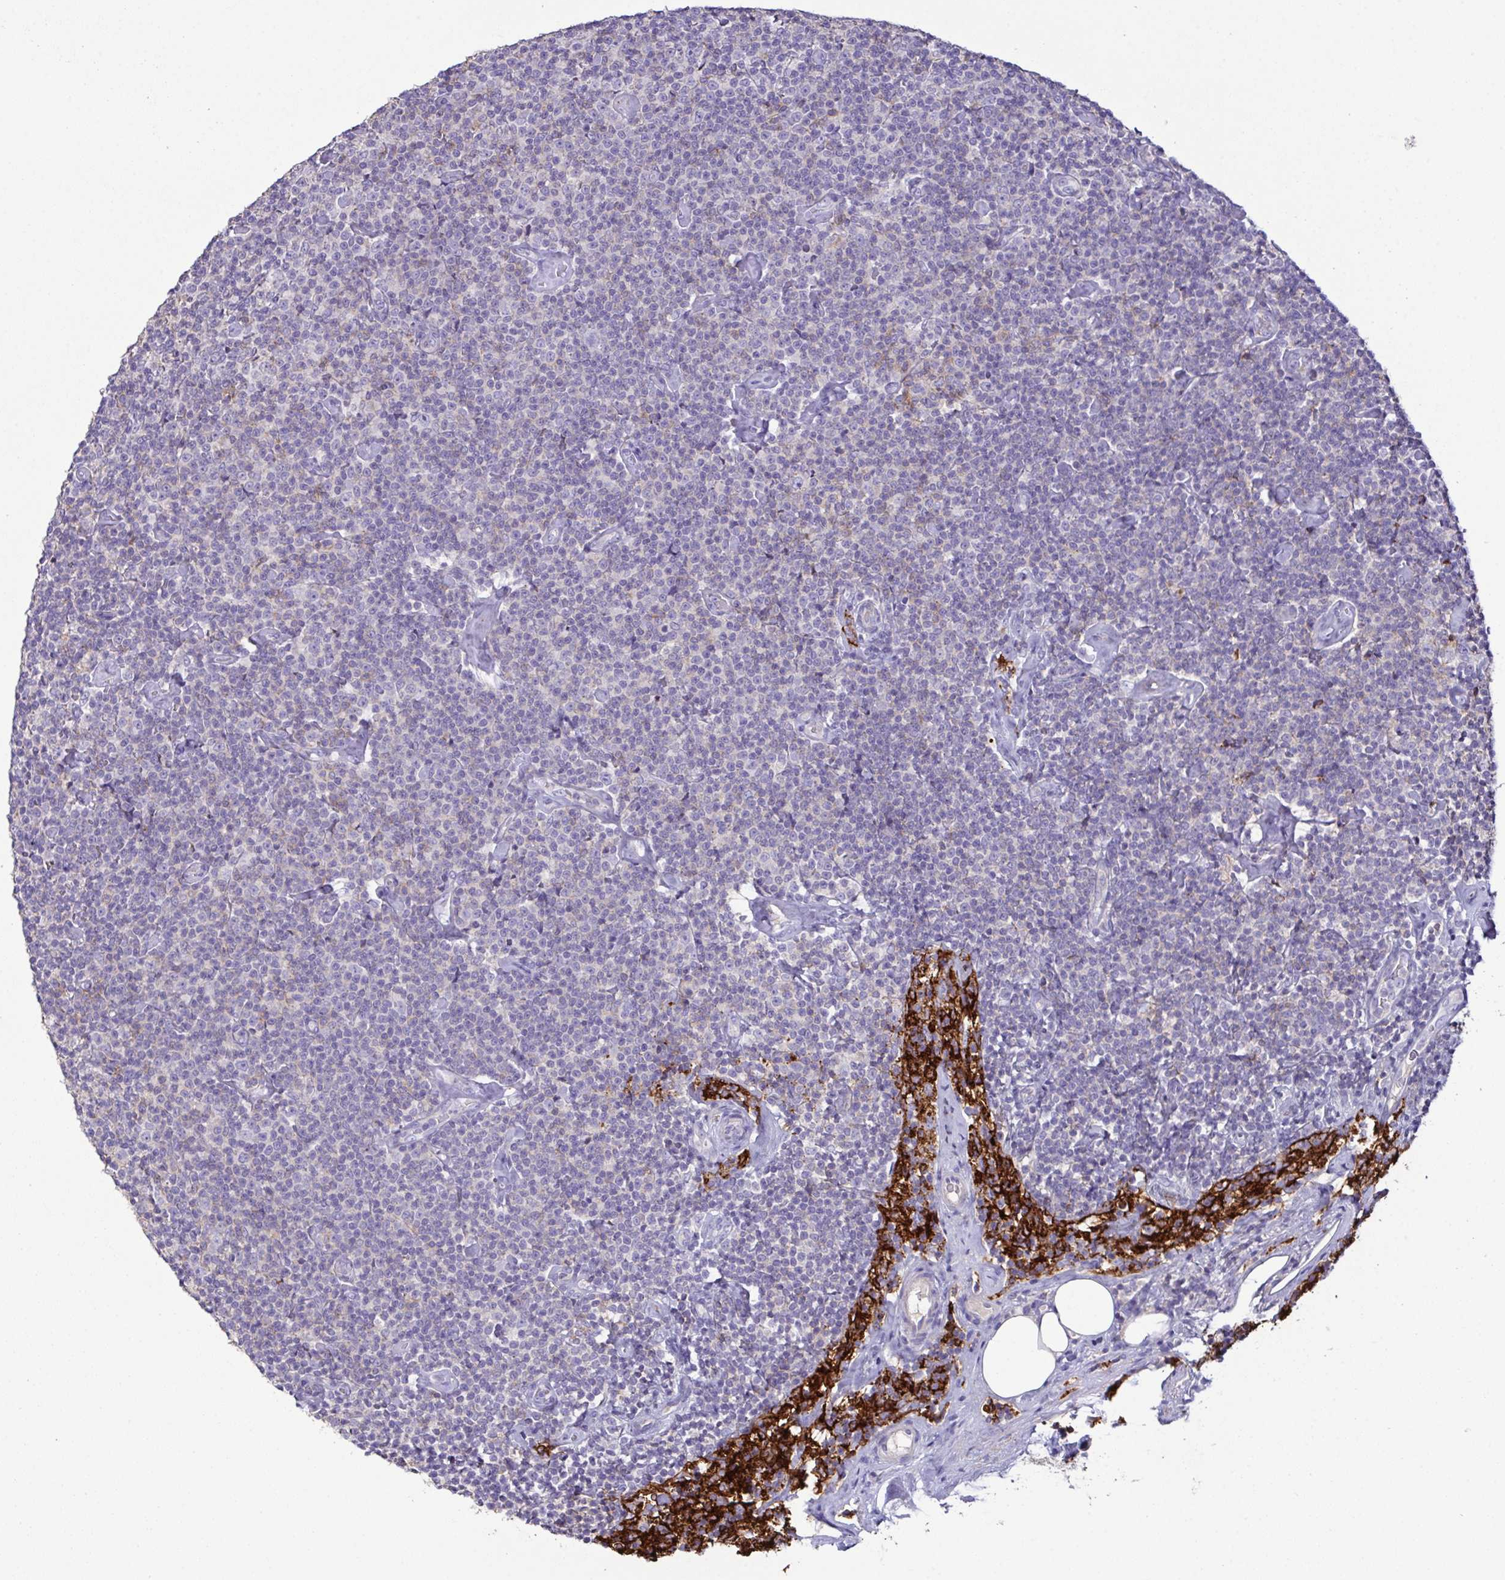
{"staining": {"intensity": "negative", "quantity": "none", "location": "none"}, "tissue": "lymphoma", "cell_type": "Tumor cells", "image_type": "cancer", "snomed": [{"axis": "morphology", "description": "Malignant lymphoma, non-Hodgkin's type, Low grade"}, {"axis": "topography", "description": "Lymph node"}], "caption": "High magnification brightfield microscopy of lymphoma stained with DAB (3,3'-diaminobenzidine) (brown) and counterstained with hematoxylin (blue): tumor cells show no significant staining.", "gene": "MARCO", "patient": {"sex": "male", "age": 81}}